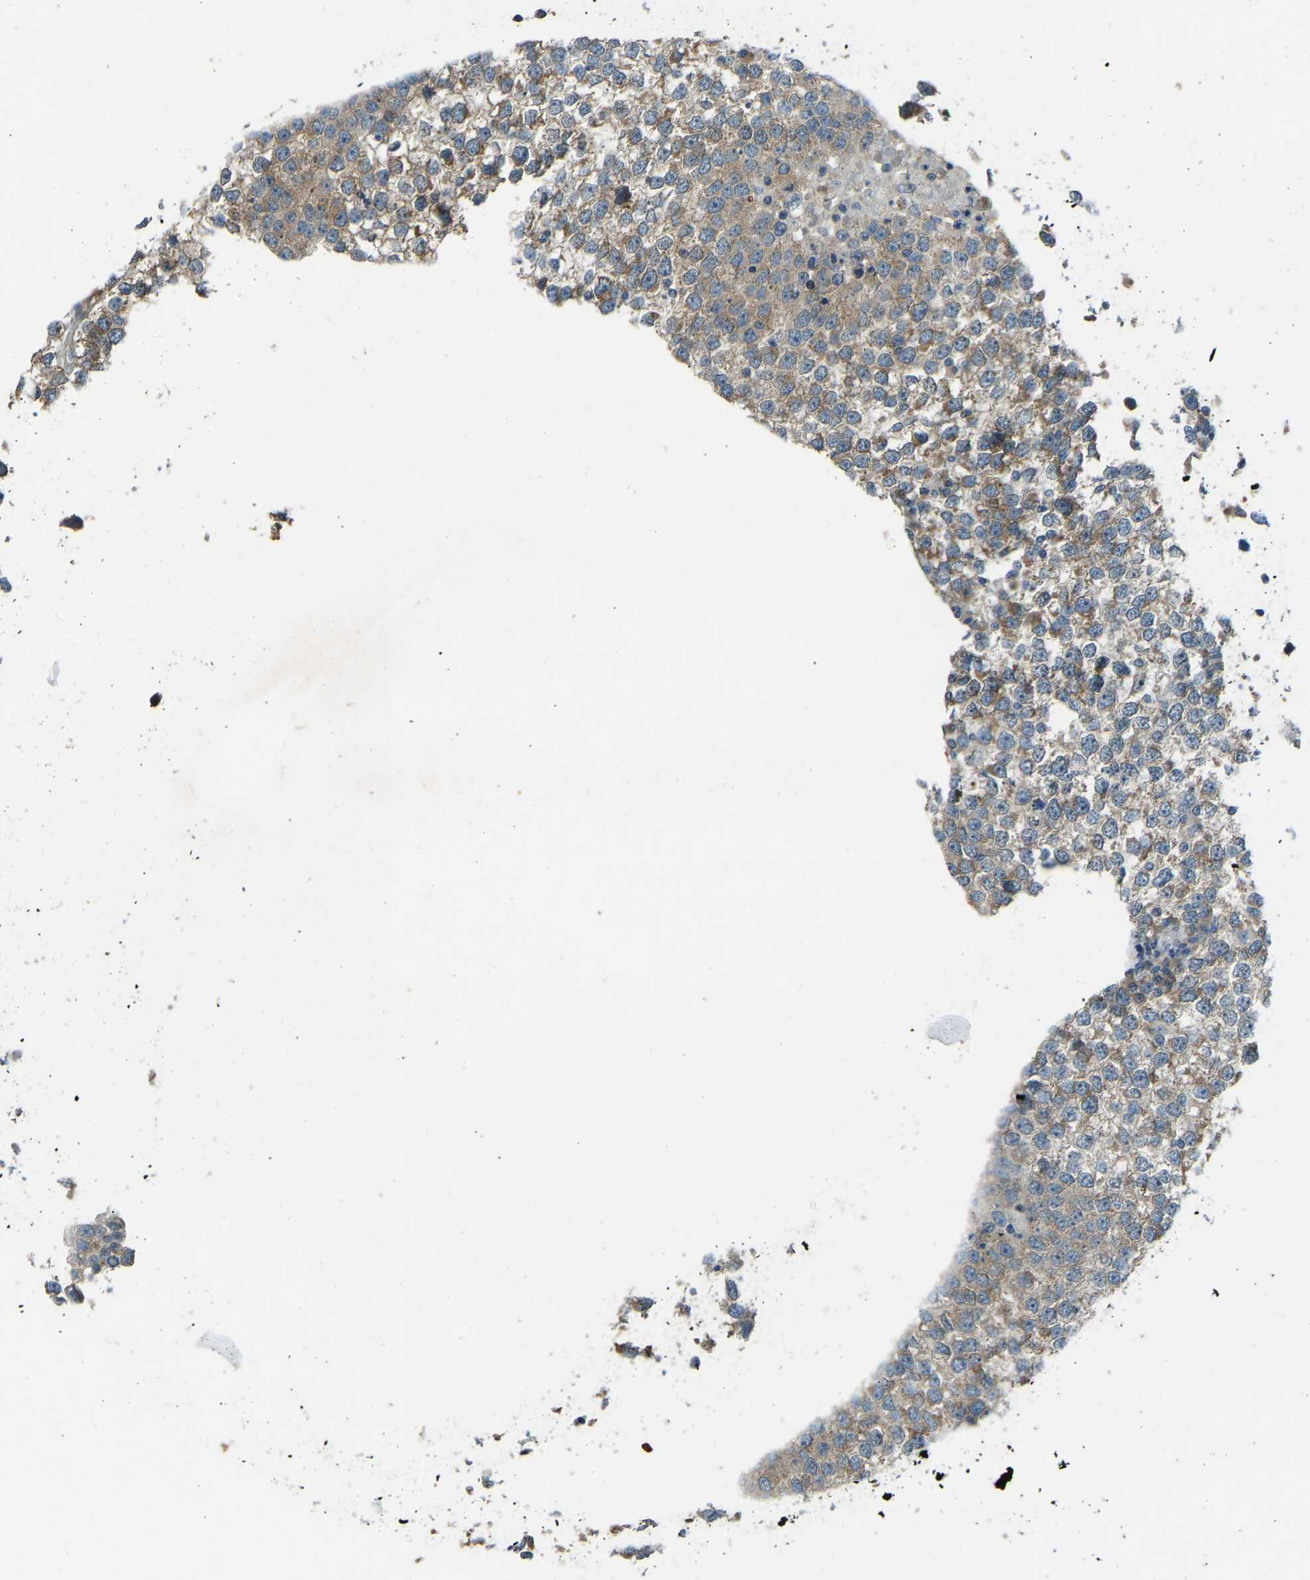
{"staining": {"intensity": "moderate", "quantity": ">75%", "location": "cytoplasmic/membranous"}, "tissue": "testis cancer", "cell_type": "Tumor cells", "image_type": "cancer", "snomed": [{"axis": "morphology", "description": "Seminoma, NOS"}, {"axis": "topography", "description": "Testis"}], "caption": "Human testis cancer stained for a protein (brown) exhibits moderate cytoplasmic/membranous positive expression in approximately >75% of tumor cells.", "gene": "STAU2", "patient": {"sex": "male", "age": 65}}